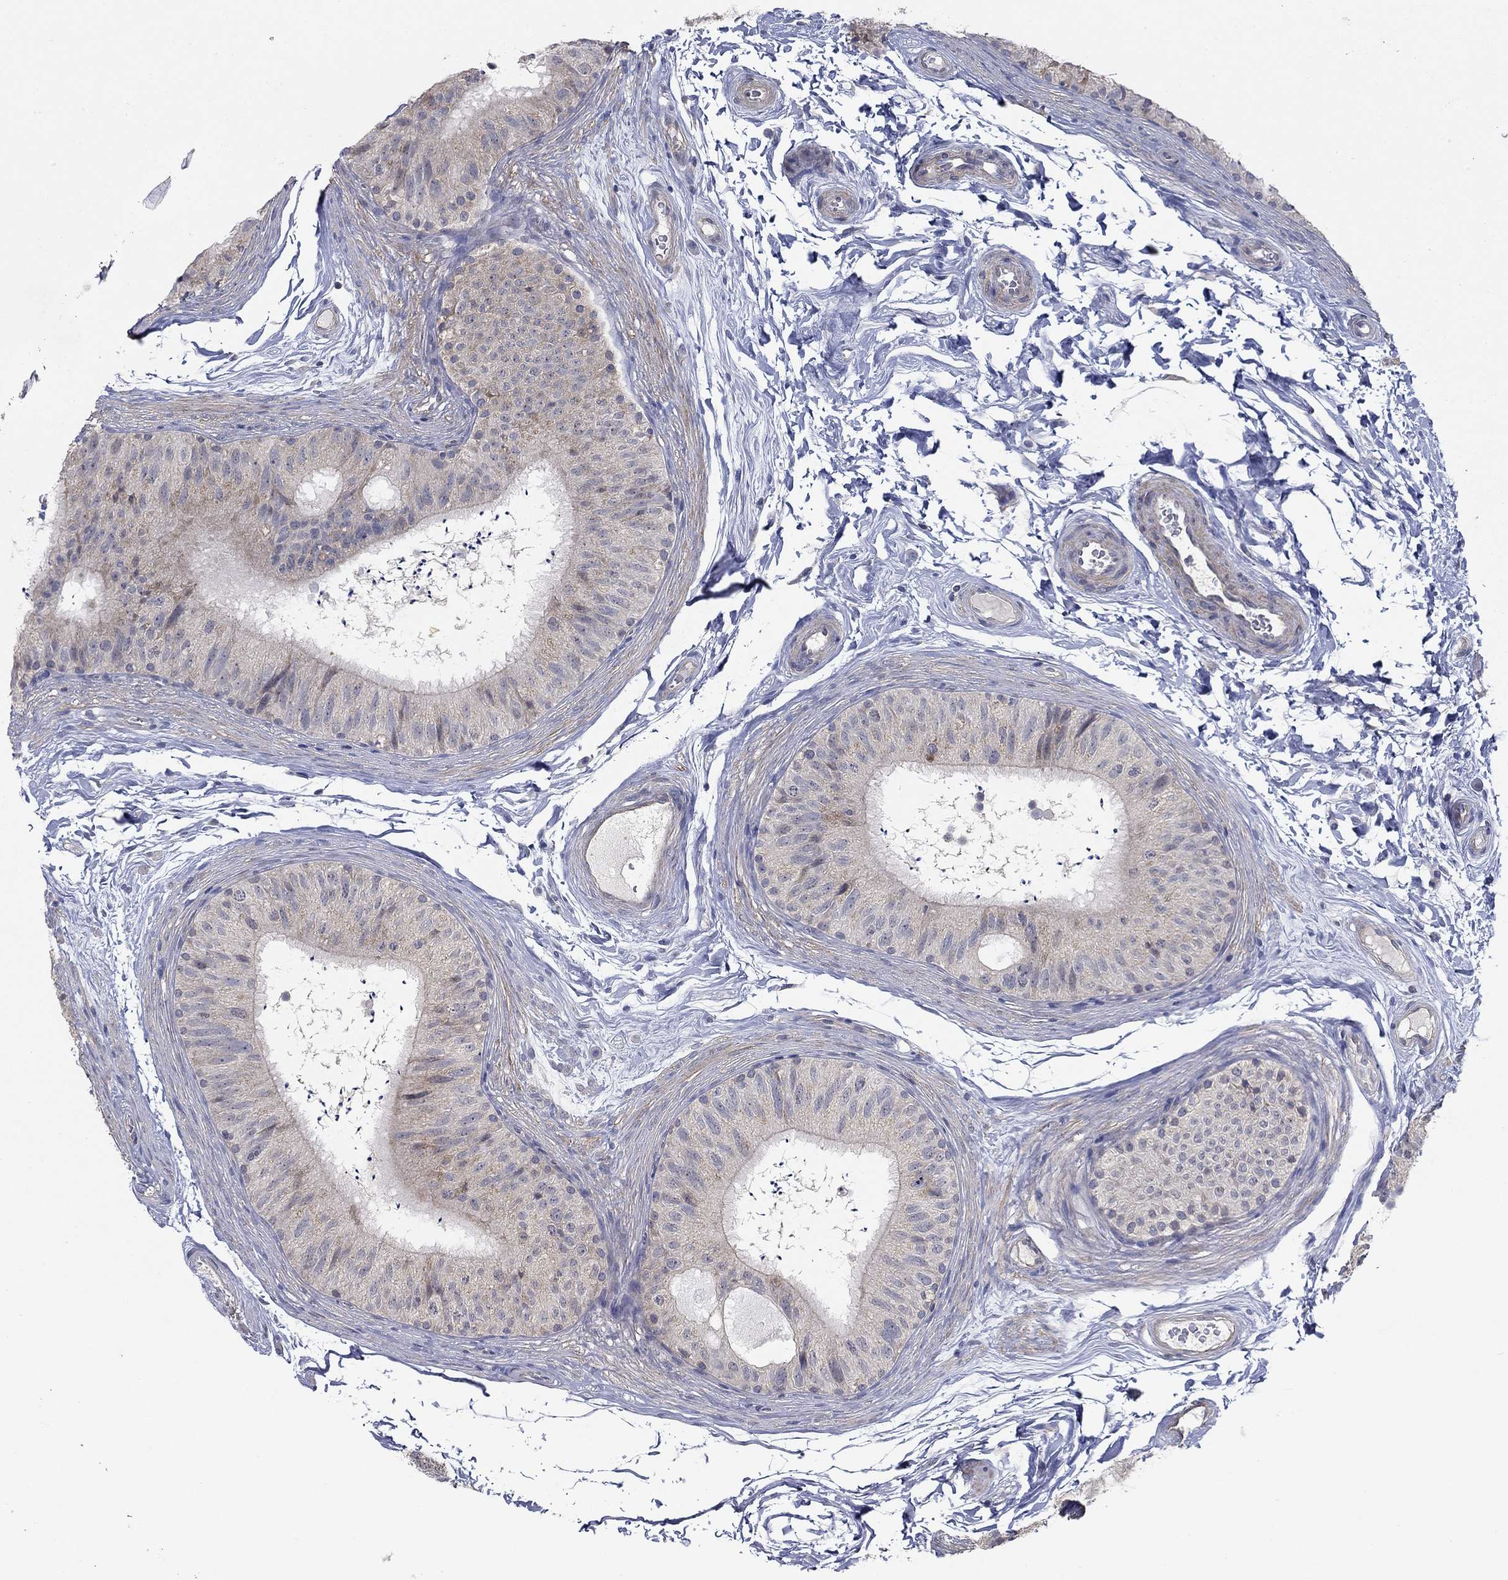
{"staining": {"intensity": "negative", "quantity": "none", "location": "none"}, "tissue": "epididymis", "cell_type": "Glandular cells", "image_type": "normal", "snomed": [{"axis": "morphology", "description": "Normal tissue, NOS"}, {"axis": "topography", "description": "Epididymis"}], "caption": "Immunohistochemical staining of benign epididymis exhibits no significant expression in glandular cells. Nuclei are stained in blue.", "gene": "GRK7", "patient": {"sex": "male", "age": 32}}